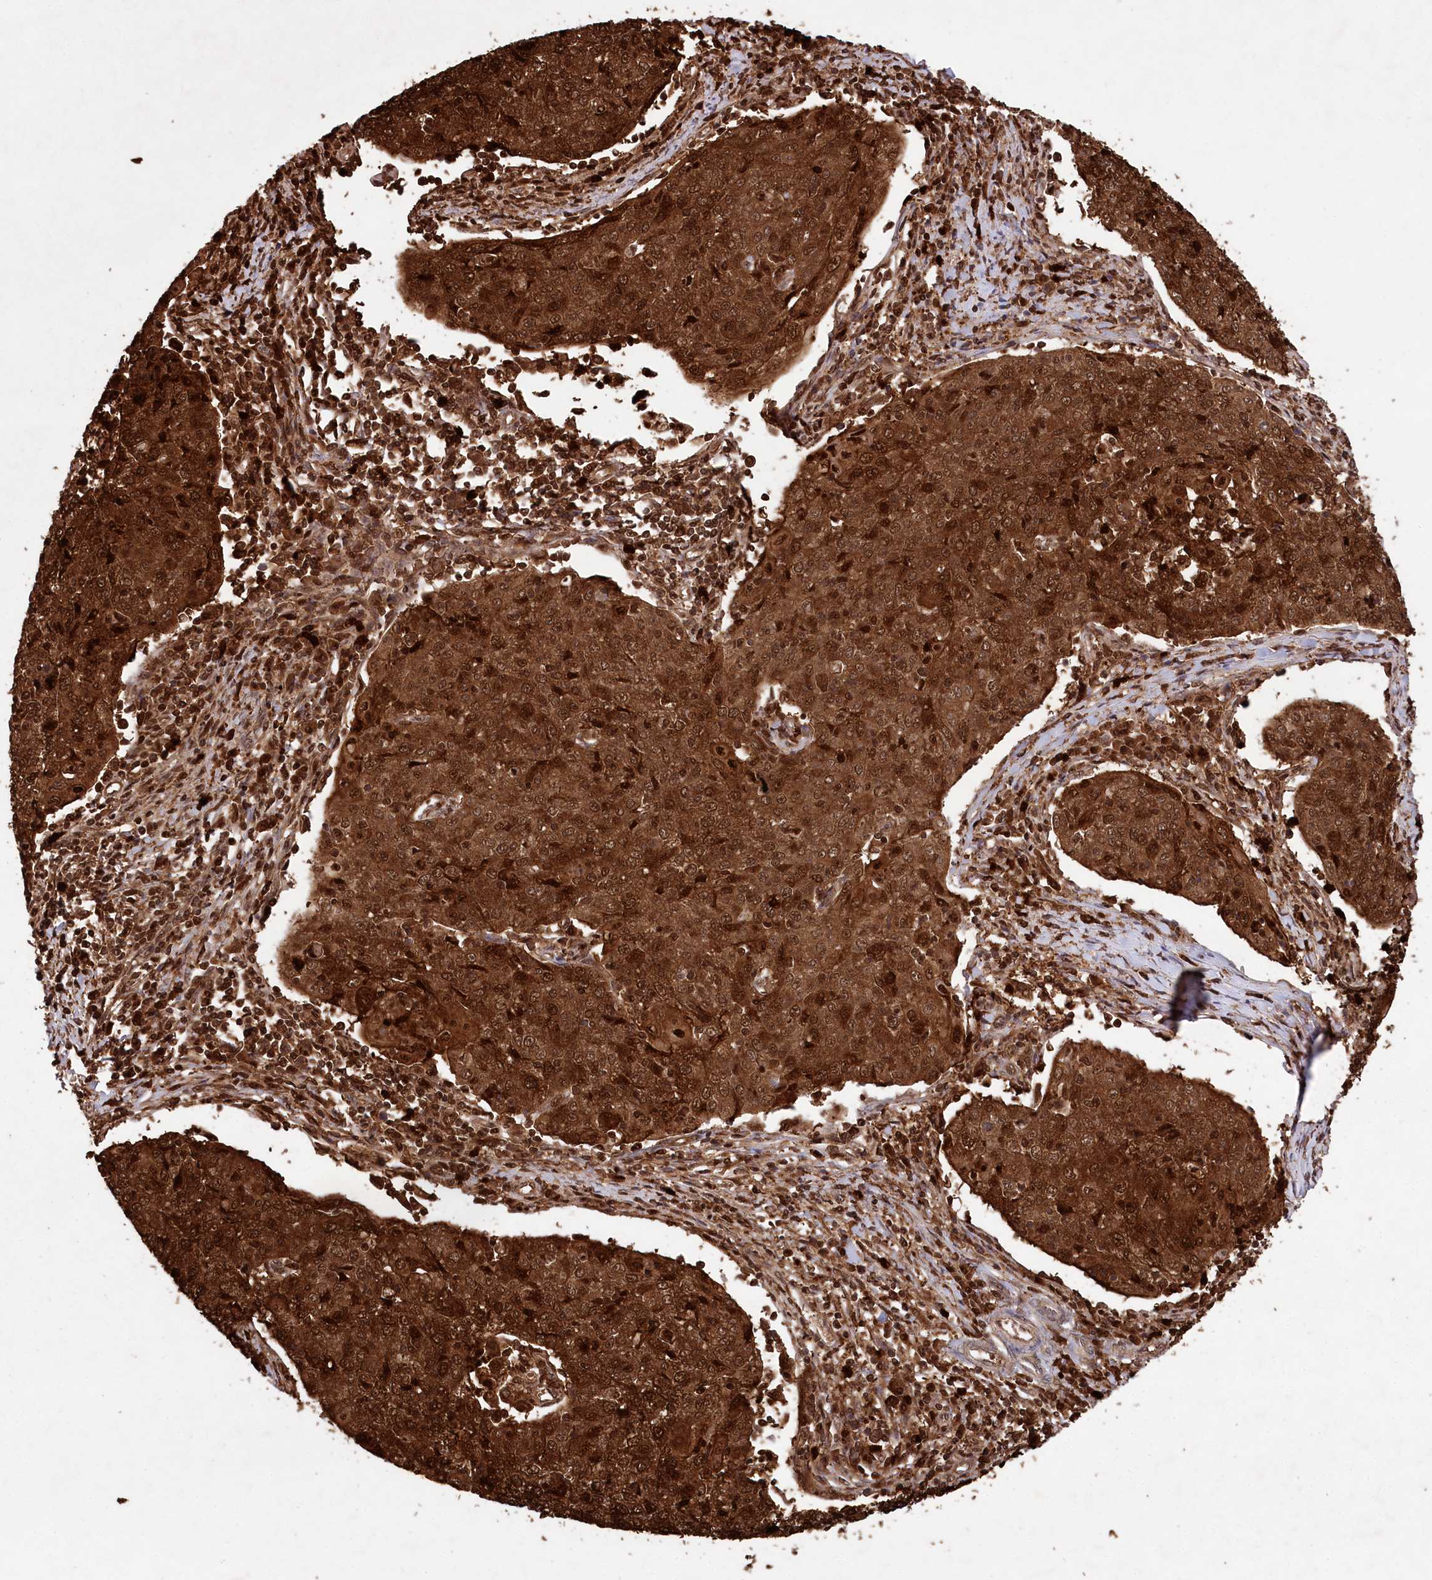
{"staining": {"intensity": "strong", "quantity": ">75%", "location": "cytoplasmic/membranous,nuclear"}, "tissue": "cervical cancer", "cell_type": "Tumor cells", "image_type": "cancer", "snomed": [{"axis": "morphology", "description": "Squamous cell carcinoma, NOS"}, {"axis": "topography", "description": "Cervix"}], "caption": "DAB (3,3'-diaminobenzidine) immunohistochemical staining of cervical cancer (squamous cell carcinoma) reveals strong cytoplasmic/membranous and nuclear protein staining in approximately >75% of tumor cells.", "gene": "LSG1", "patient": {"sex": "female", "age": 48}}